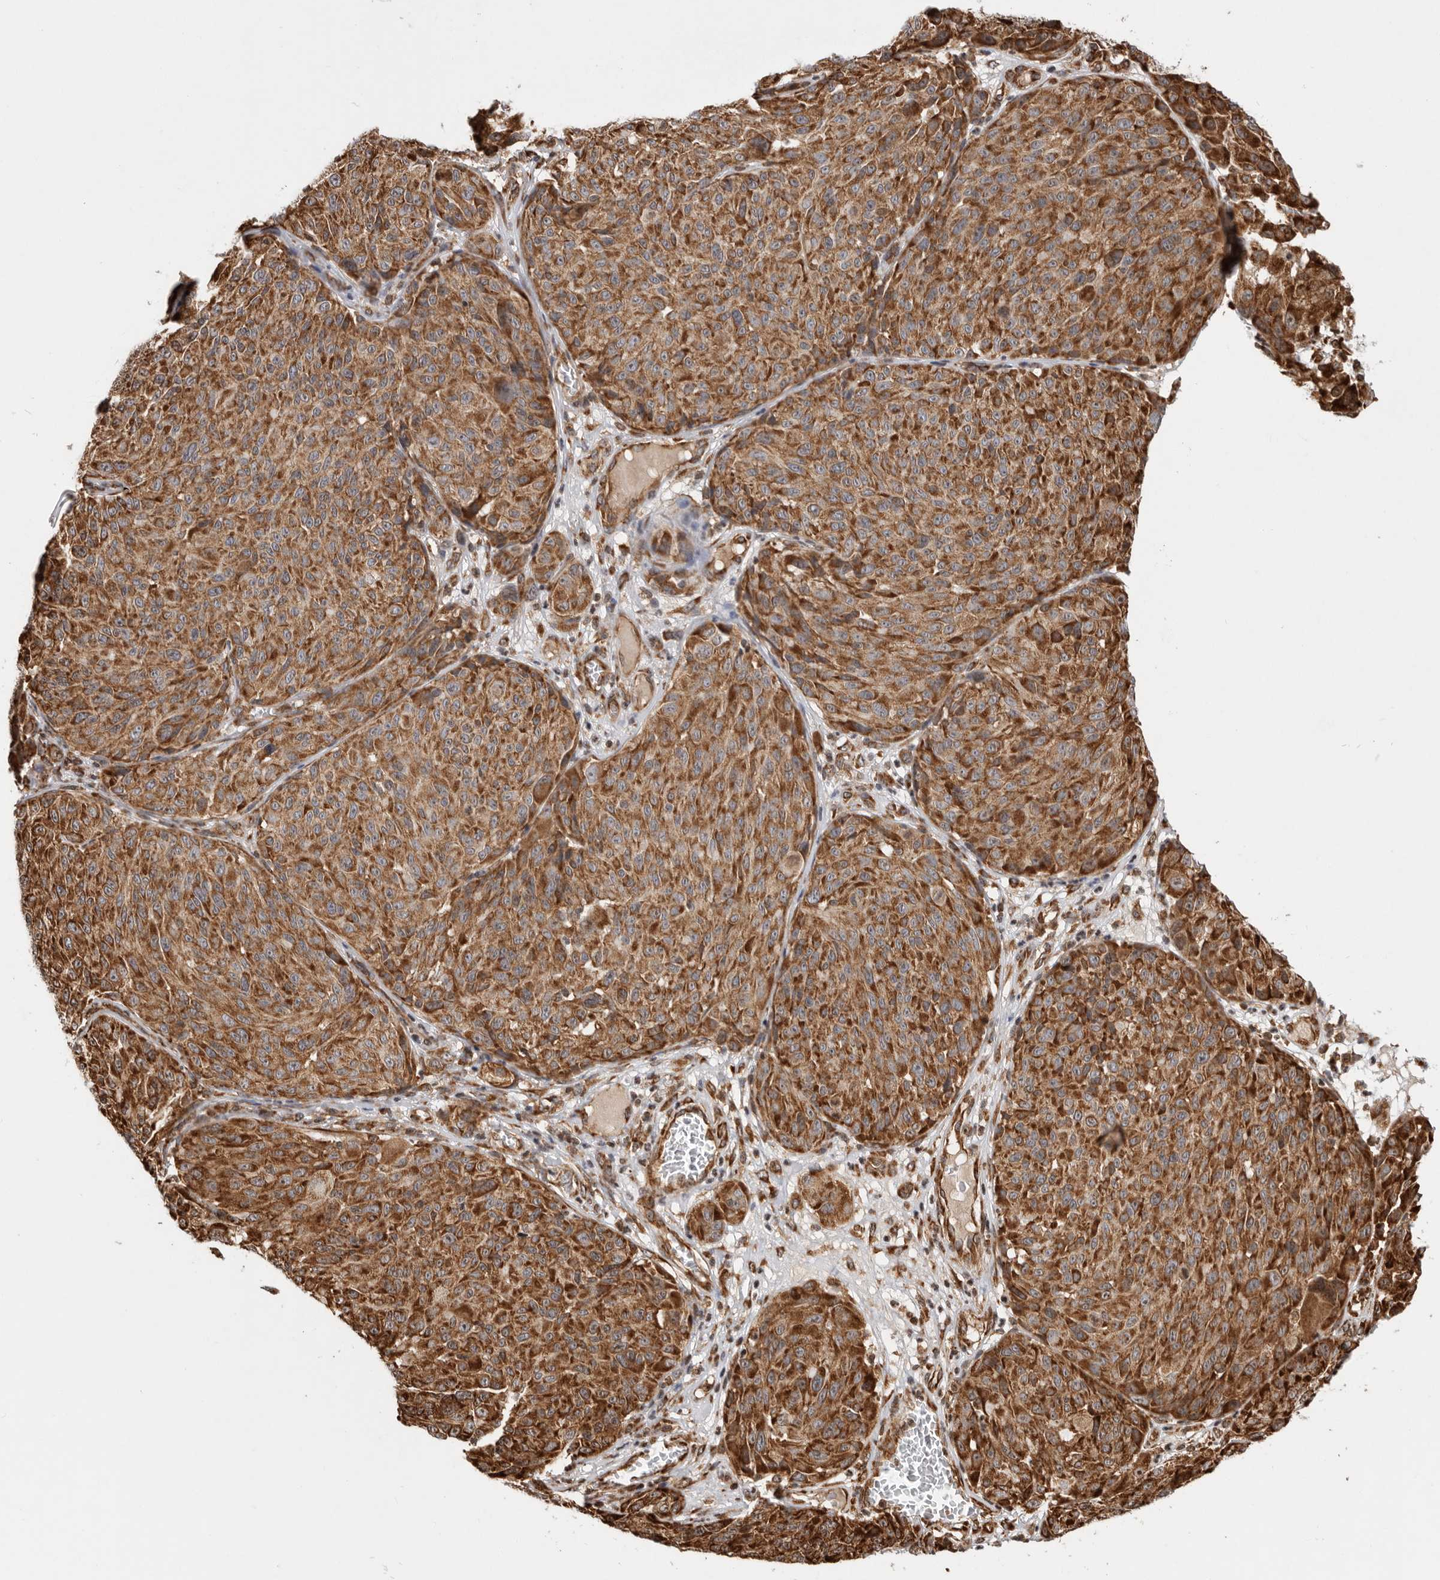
{"staining": {"intensity": "moderate", "quantity": ">75%", "location": "cytoplasmic/membranous"}, "tissue": "melanoma", "cell_type": "Tumor cells", "image_type": "cancer", "snomed": [{"axis": "morphology", "description": "Malignant melanoma, NOS"}, {"axis": "topography", "description": "Skin"}], "caption": "This histopathology image exhibits immunohistochemistry (IHC) staining of human malignant melanoma, with medium moderate cytoplasmic/membranous expression in approximately >75% of tumor cells.", "gene": "FZD3", "patient": {"sex": "male", "age": 83}}